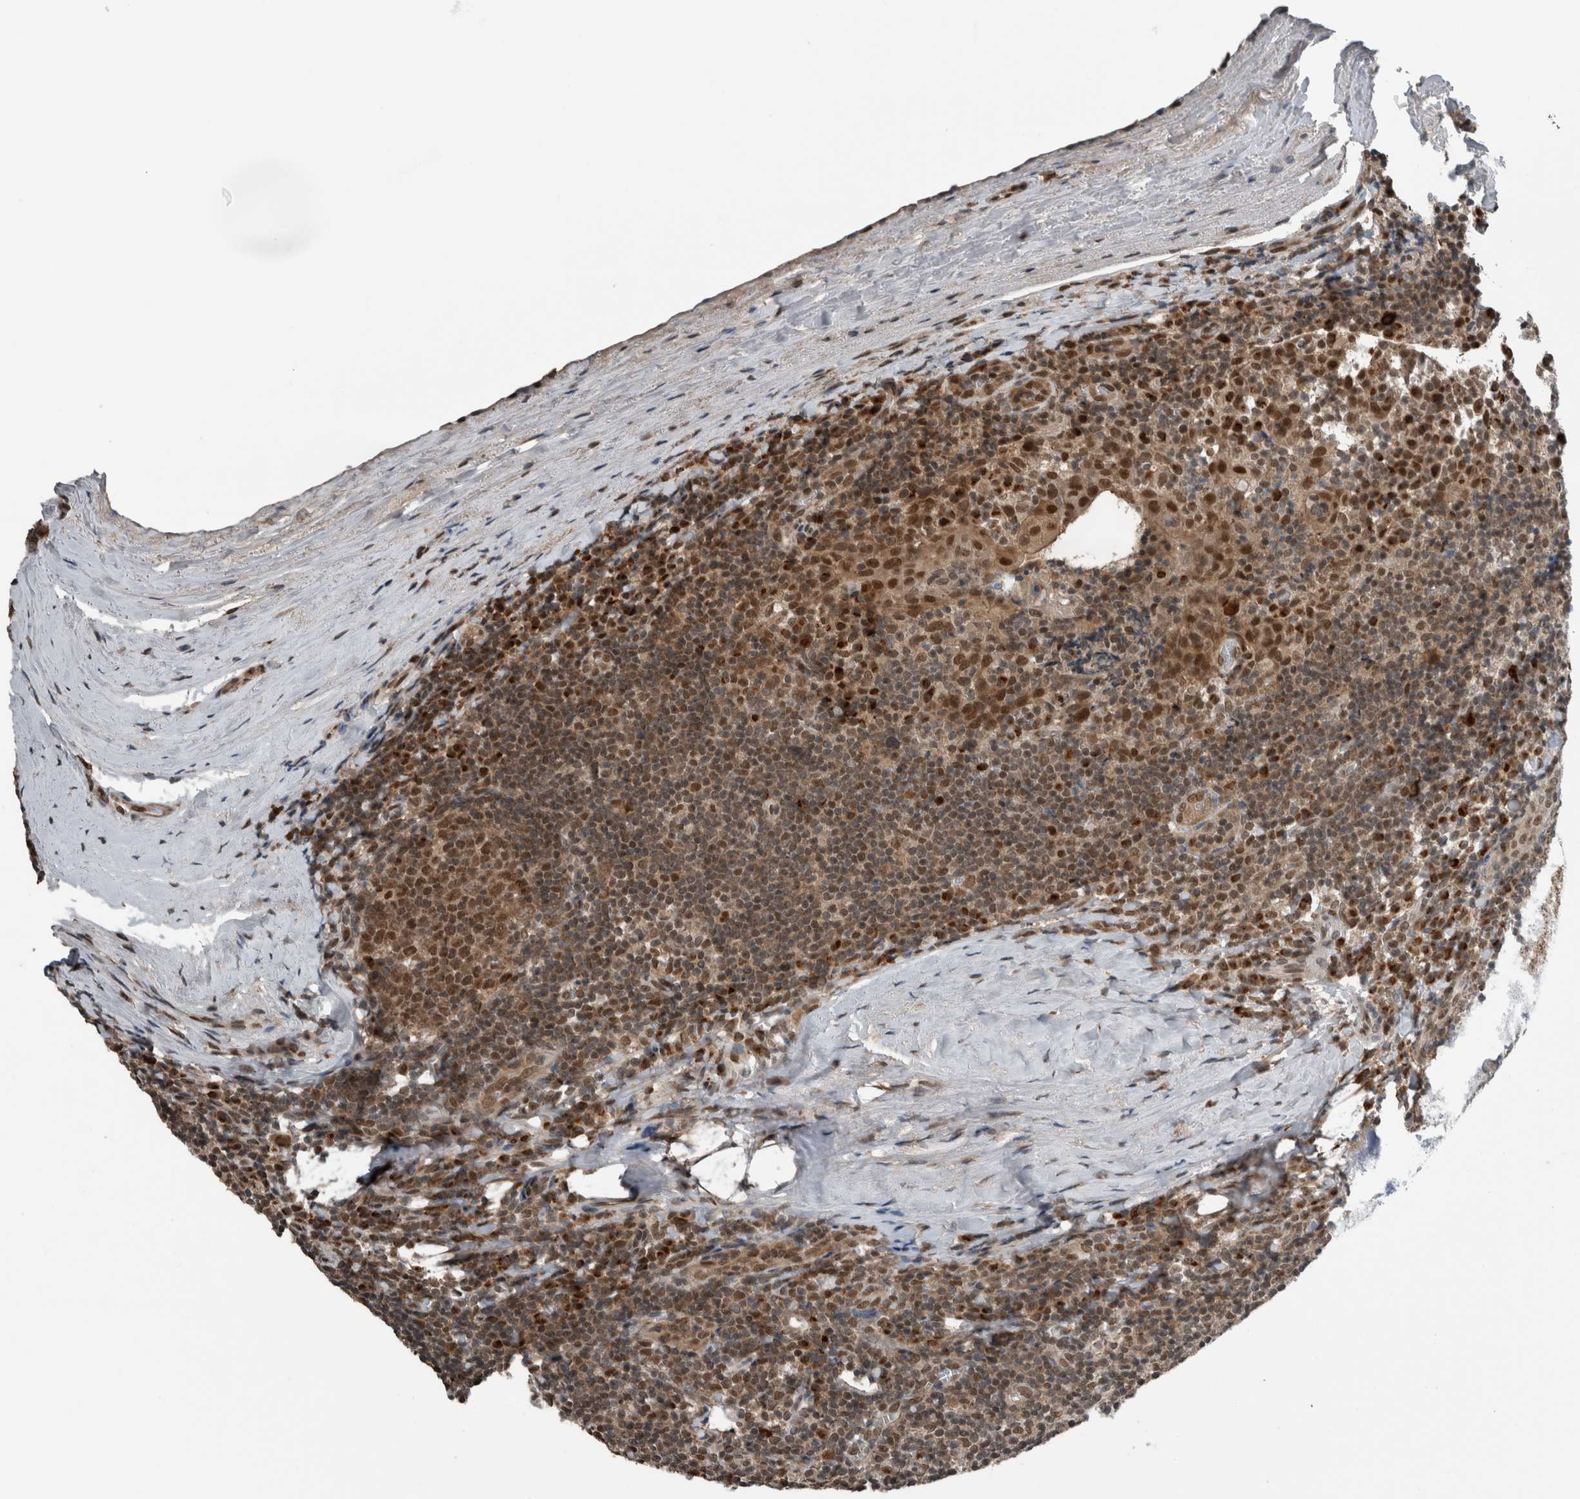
{"staining": {"intensity": "moderate", "quantity": ">75%", "location": "cytoplasmic/membranous,nuclear"}, "tissue": "tonsil", "cell_type": "Germinal center cells", "image_type": "normal", "snomed": [{"axis": "morphology", "description": "Normal tissue, NOS"}, {"axis": "topography", "description": "Tonsil"}], "caption": "This is a micrograph of IHC staining of normal tonsil, which shows moderate positivity in the cytoplasmic/membranous,nuclear of germinal center cells.", "gene": "SPAG7", "patient": {"sex": "male", "age": 37}}